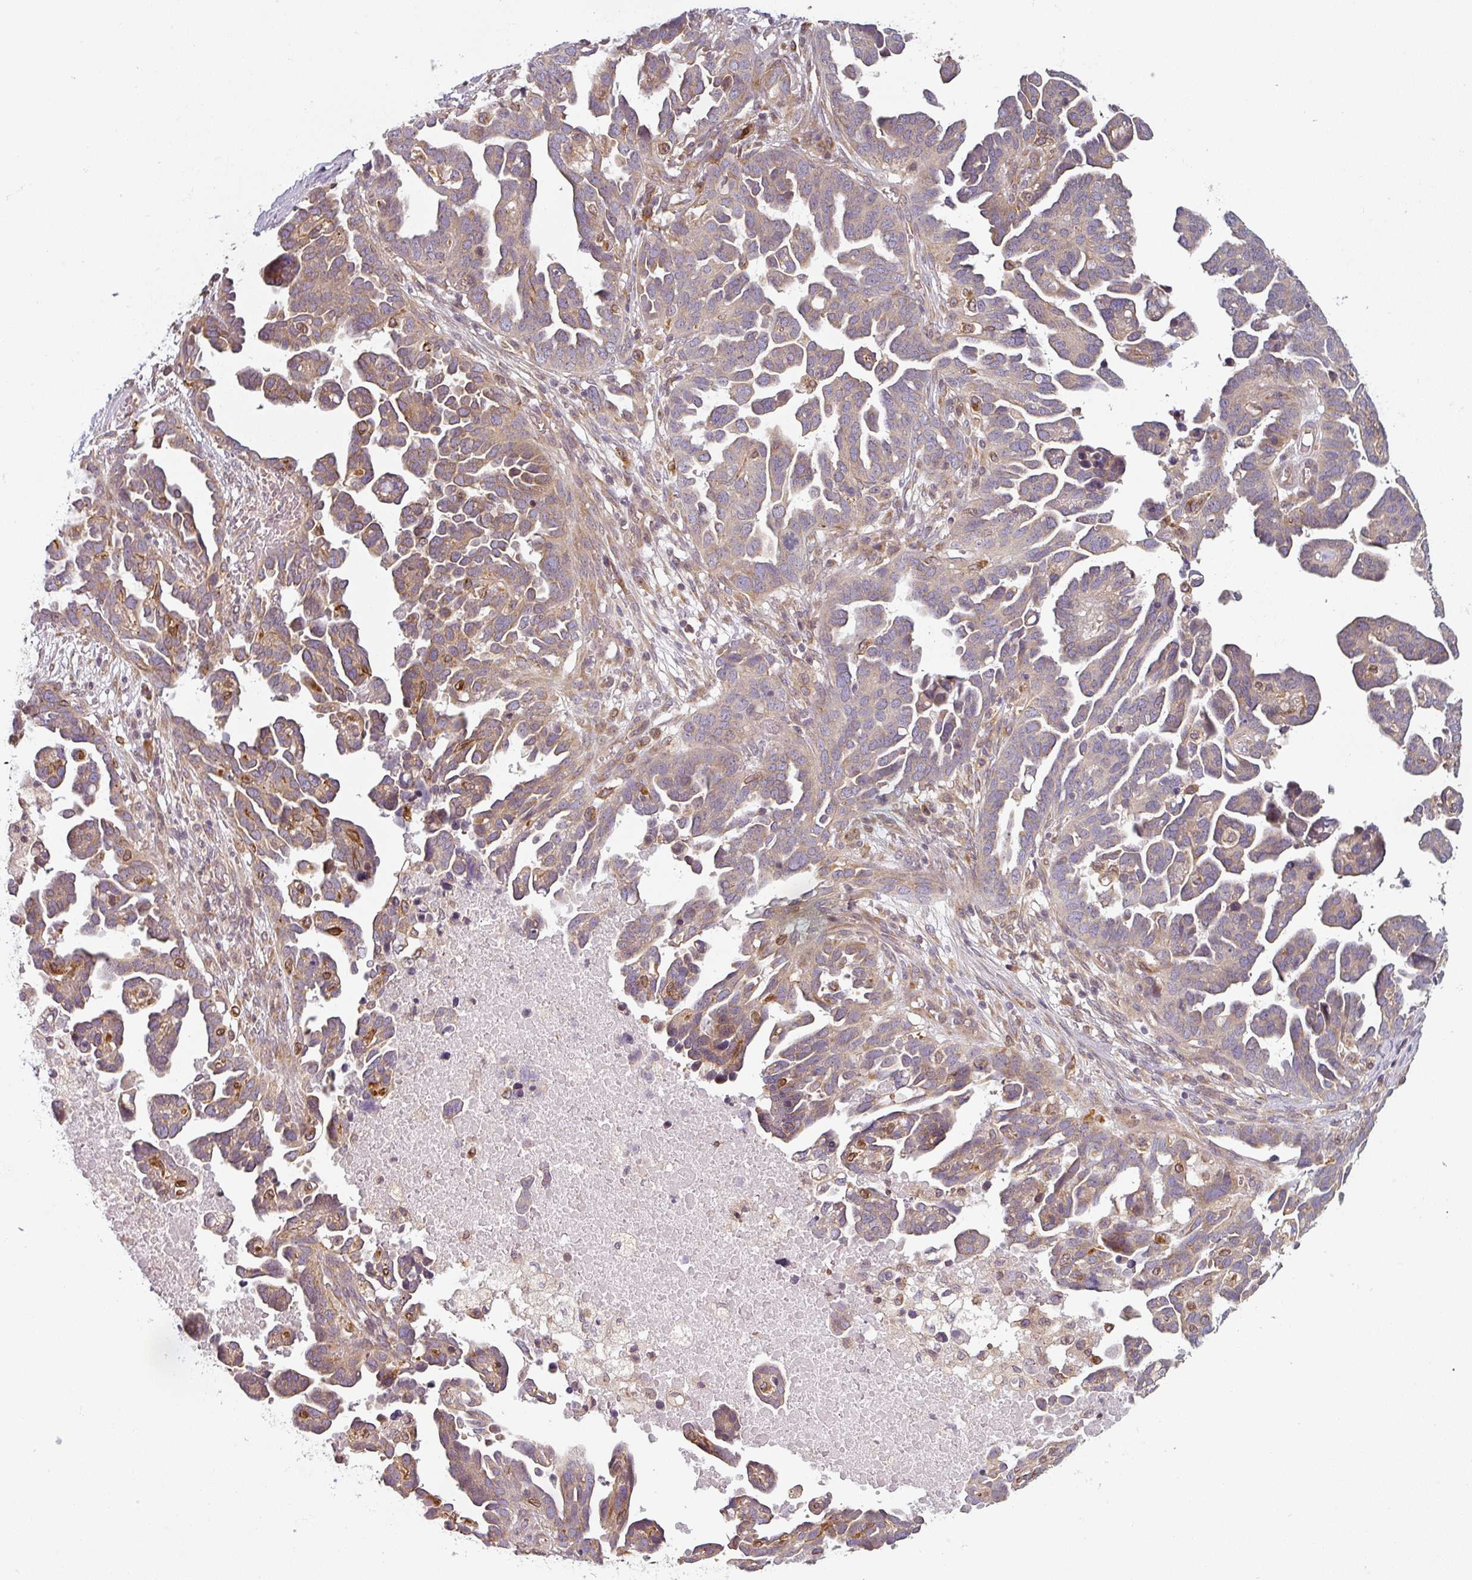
{"staining": {"intensity": "weak", "quantity": ">75%", "location": "cytoplasmic/membranous"}, "tissue": "ovarian cancer", "cell_type": "Tumor cells", "image_type": "cancer", "snomed": [{"axis": "morphology", "description": "Cystadenocarcinoma, serous, NOS"}, {"axis": "topography", "description": "Ovary"}], "caption": "Human ovarian cancer stained with a protein marker demonstrates weak staining in tumor cells.", "gene": "TAPT1", "patient": {"sex": "female", "age": 54}}